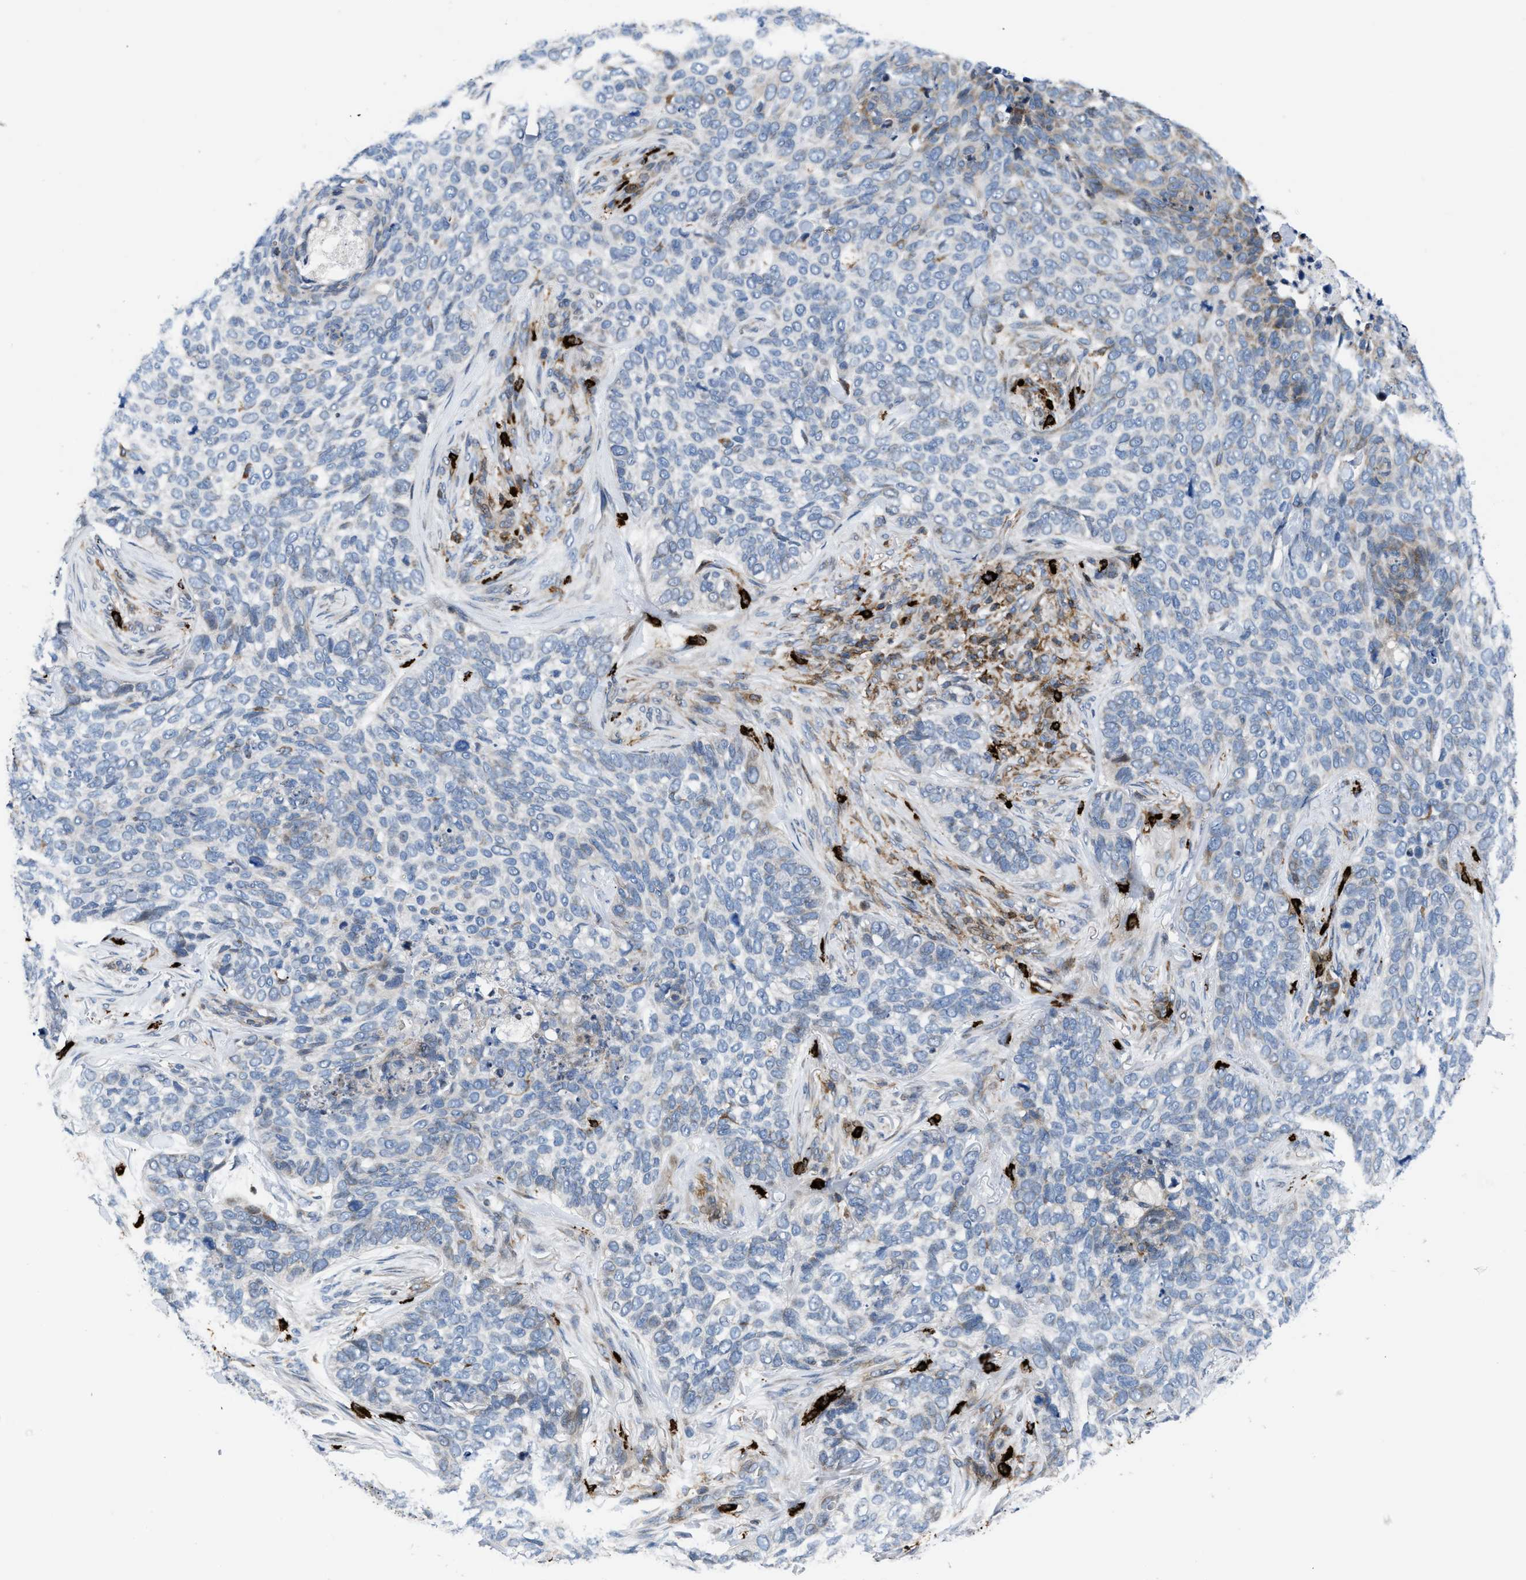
{"staining": {"intensity": "negative", "quantity": "none", "location": "none"}, "tissue": "skin cancer", "cell_type": "Tumor cells", "image_type": "cancer", "snomed": [{"axis": "morphology", "description": "Basal cell carcinoma"}, {"axis": "topography", "description": "Skin"}], "caption": "IHC of human skin cancer (basal cell carcinoma) displays no positivity in tumor cells.", "gene": "ATP9A", "patient": {"sex": "female", "age": 64}}